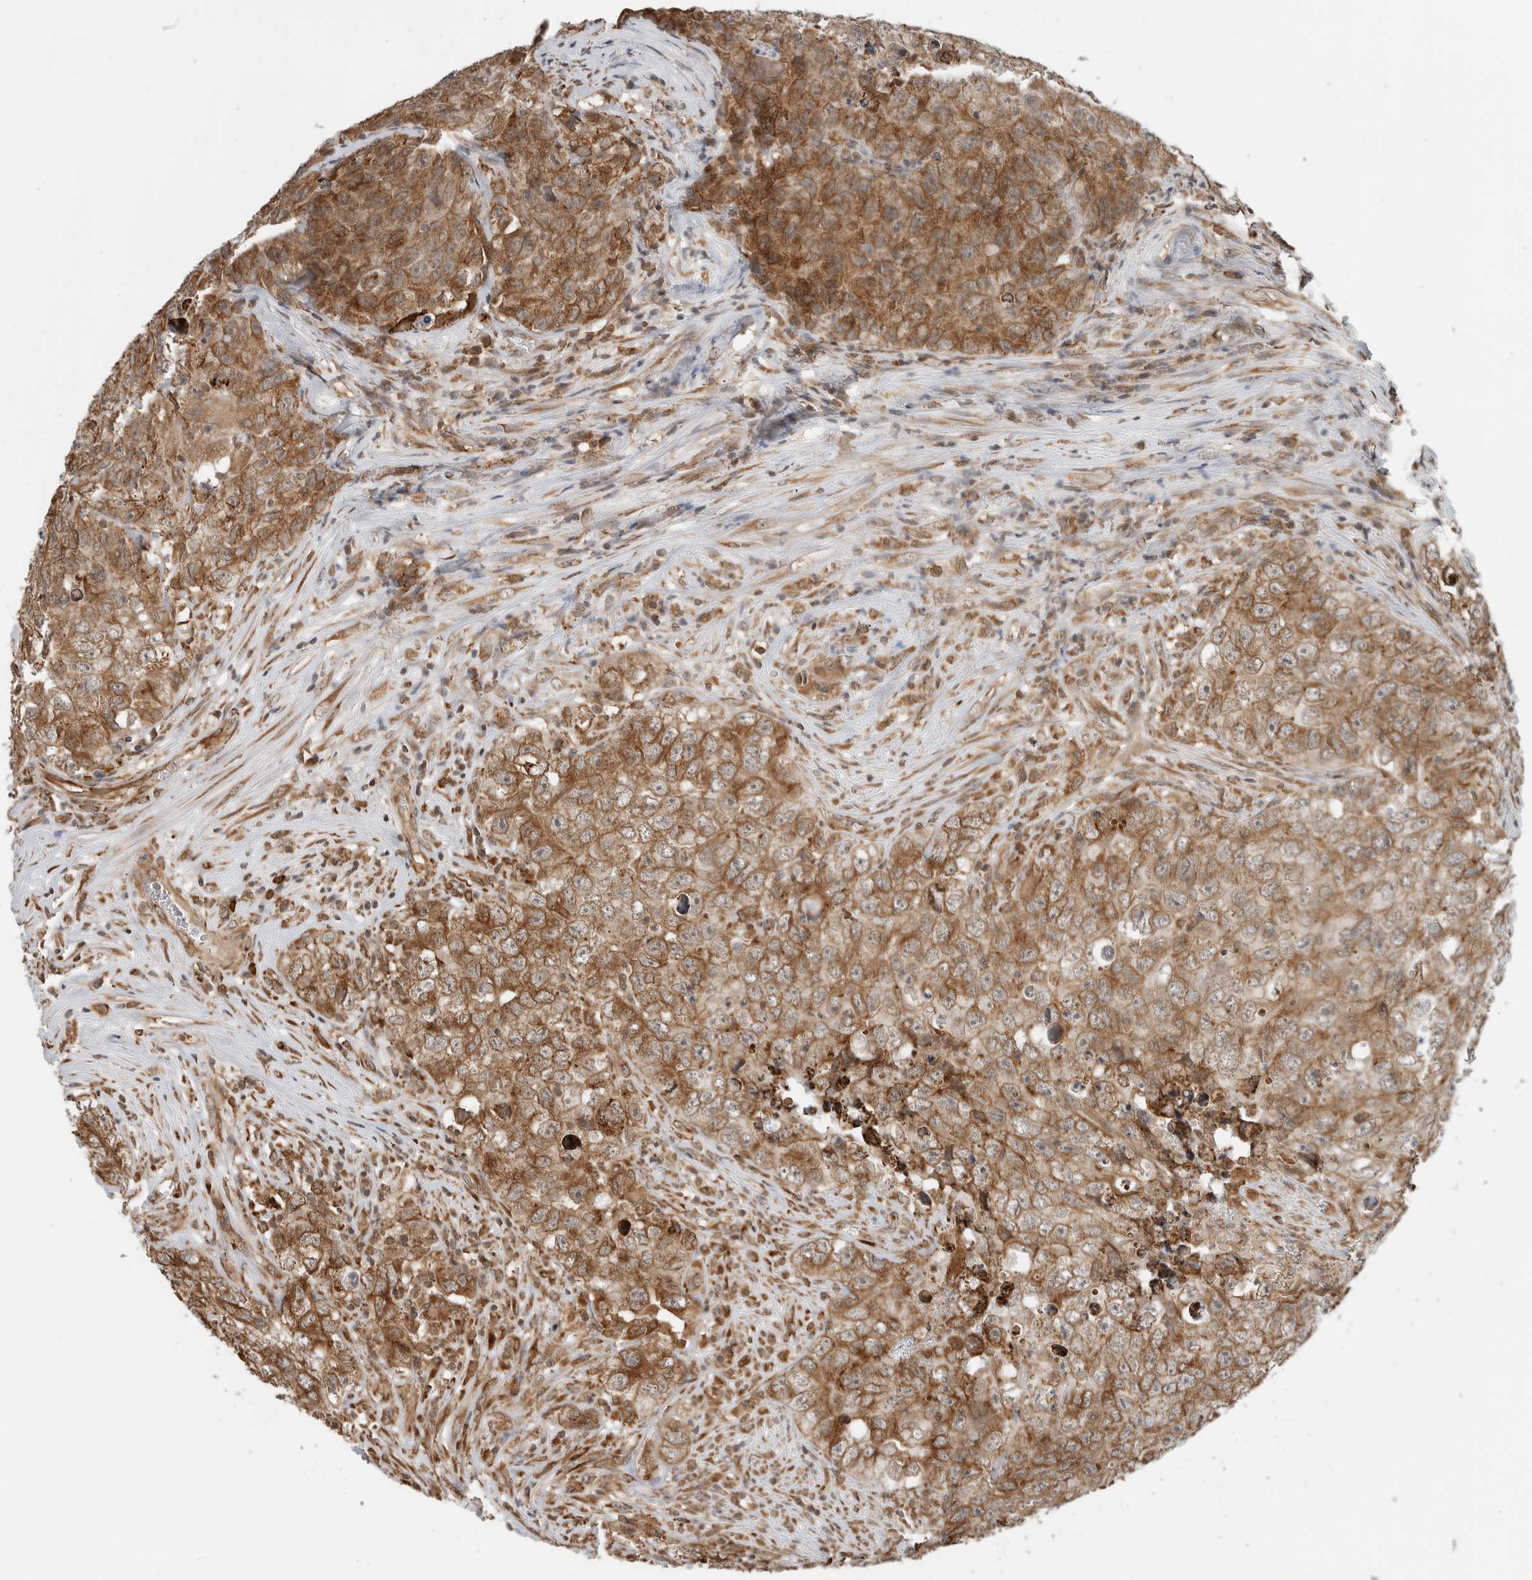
{"staining": {"intensity": "moderate", "quantity": ">75%", "location": "cytoplasmic/membranous"}, "tissue": "testis cancer", "cell_type": "Tumor cells", "image_type": "cancer", "snomed": [{"axis": "morphology", "description": "Seminoma, NOS"}, {"axis": "morphology", "description": "Carcinoma, Embryonal, NOS"}, {"axis": "topography", "description": "Testis"}], "caption": "Approximately >75% of tumor cells in human testis cancer show moderate cytoplasmic/membranous protein staining as visualized by brown immunohistochemical staining.", "gene": "MS4A7", "patient": {"sex": "male", "age": 43}}